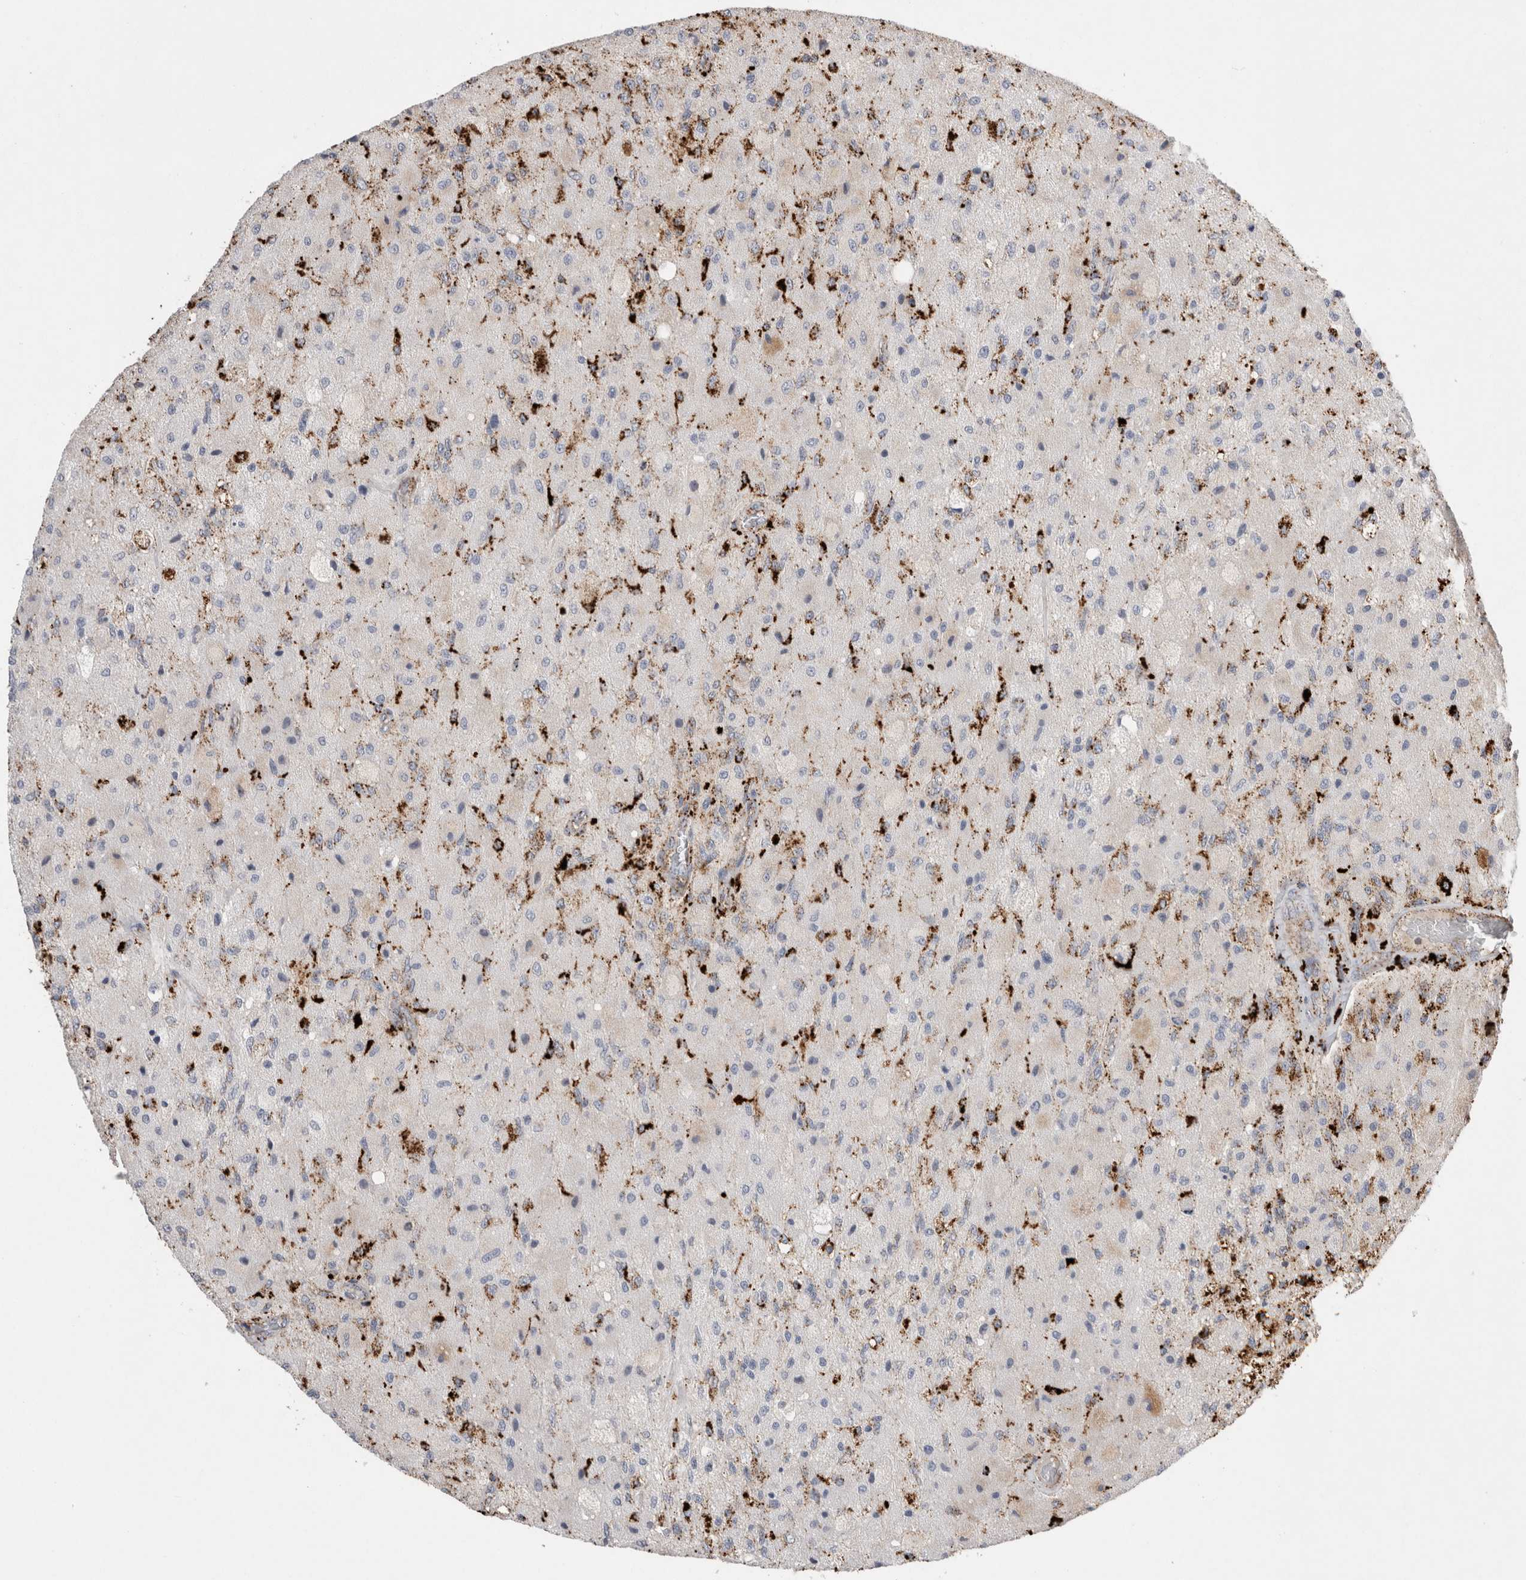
{"staining": {"intensity": "negative", "quantity": "none", "location": "none"}, "tissue": "glioma", "cell_type": "Tumor cells", "image_type": "cancer", "snomed": [{"axis": "morphology", "description": "Normal tissue, NOS"}, {"axis": "morphology", "description": "Glioma, malignant, High grade"}, {"axis": "topography", "description": "Cerebral cortex"}], "caption": "Immunohistochemical staining of human high-grade glioma (malignant) exhibits no significant staining in tumor cells.", "gene": "CTSA", "patient": {"sex": "male", "age": 77}}